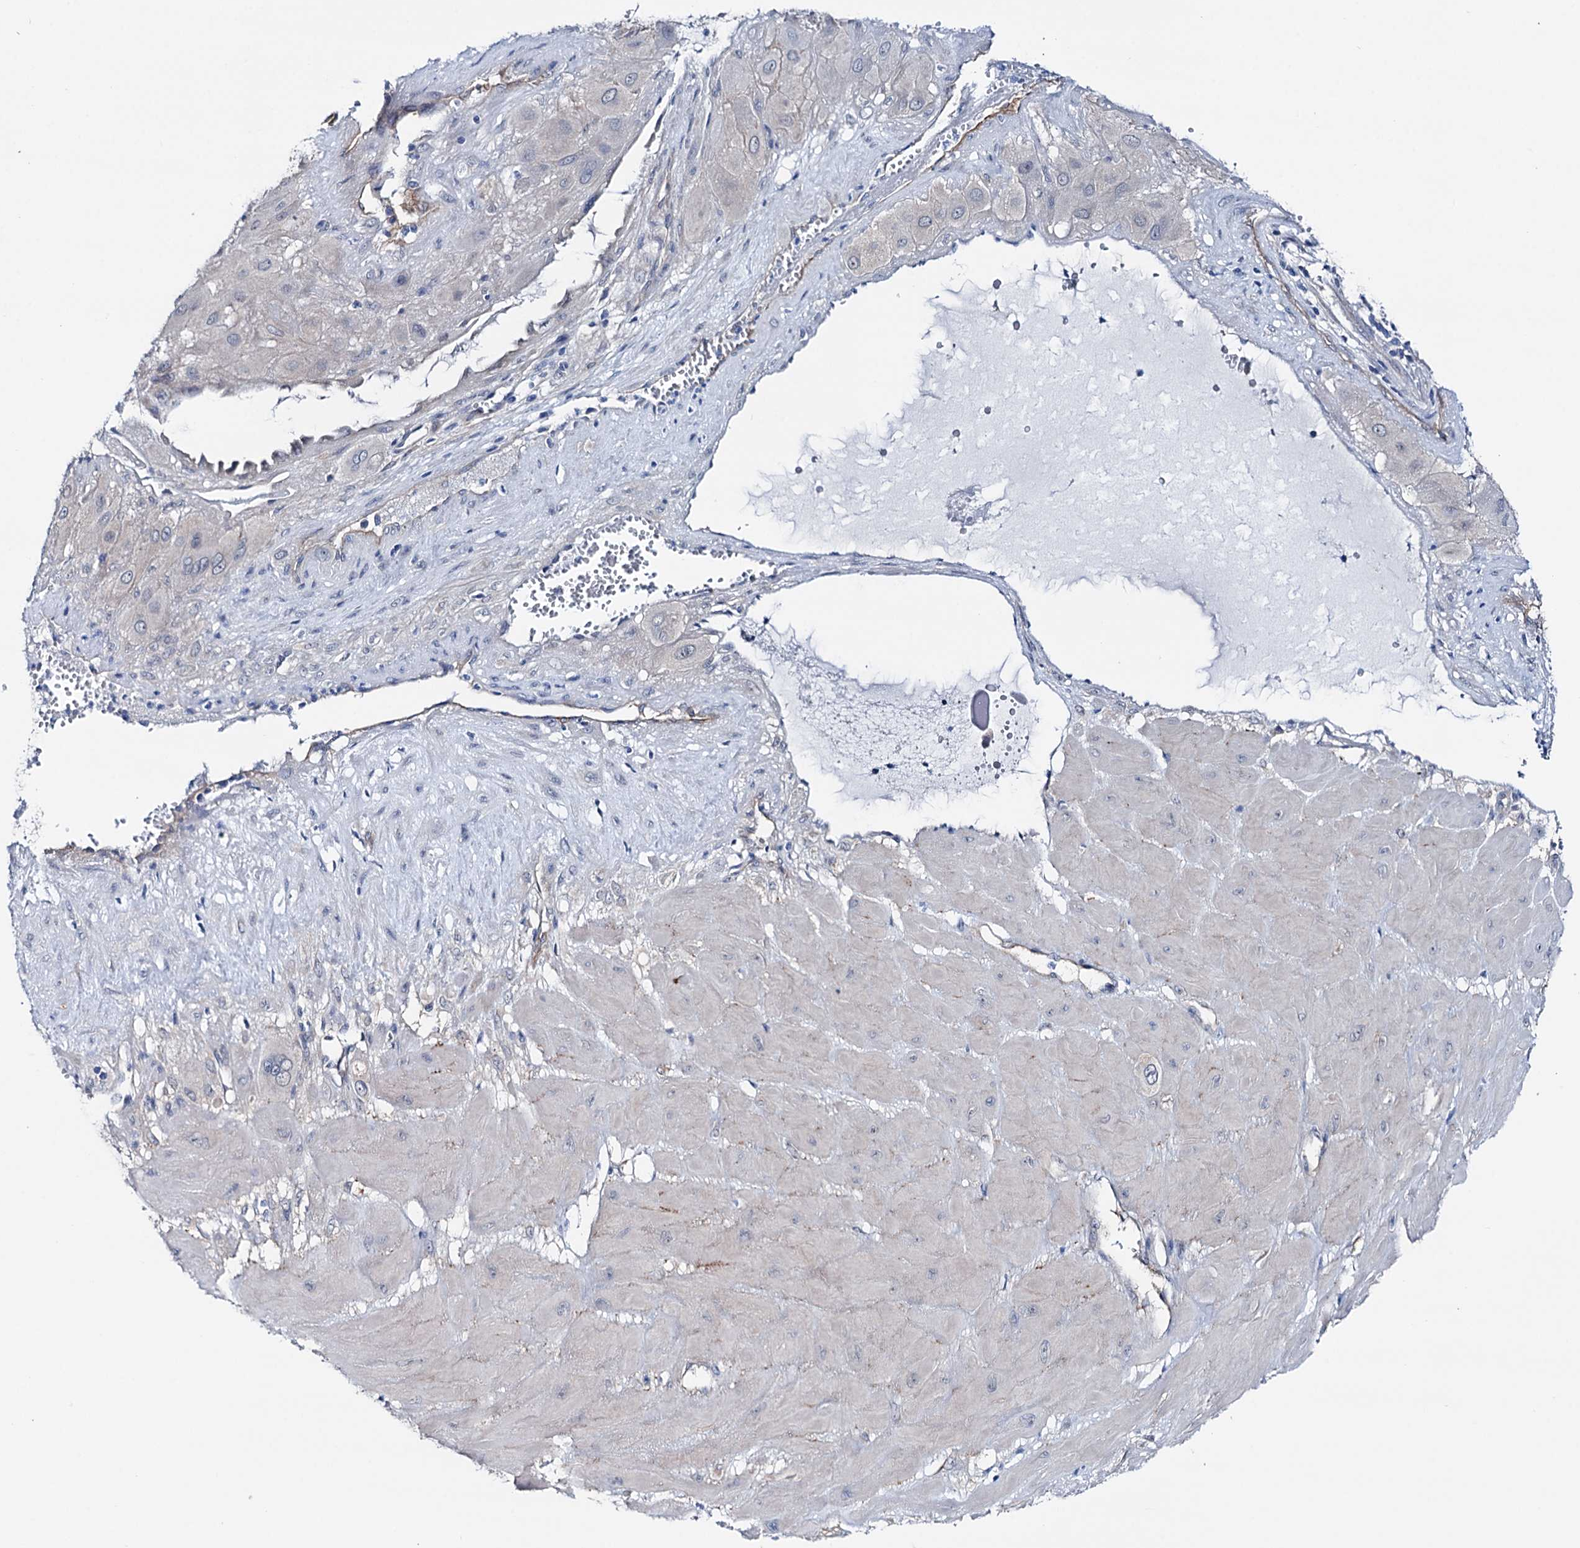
{"staining": {"intensity": "negative", "quantity": "none", "location": "none"}, "tissue": "cervical cancer", "cell_type": "Tumor cells", "image_type": "cancer", "snomed": [{"axis": "morphology", "description": "Squamous cell carcinoma, NOS"}, {"axis": "topography", "description": "Cervix"}], "caption": "Immunohistochemical staining of cervical squamous cell carcinoma reveals no significant expression in tumor cells.", "gene": "SHROOM1", "patient": {"sex": "female", "age": 34}}